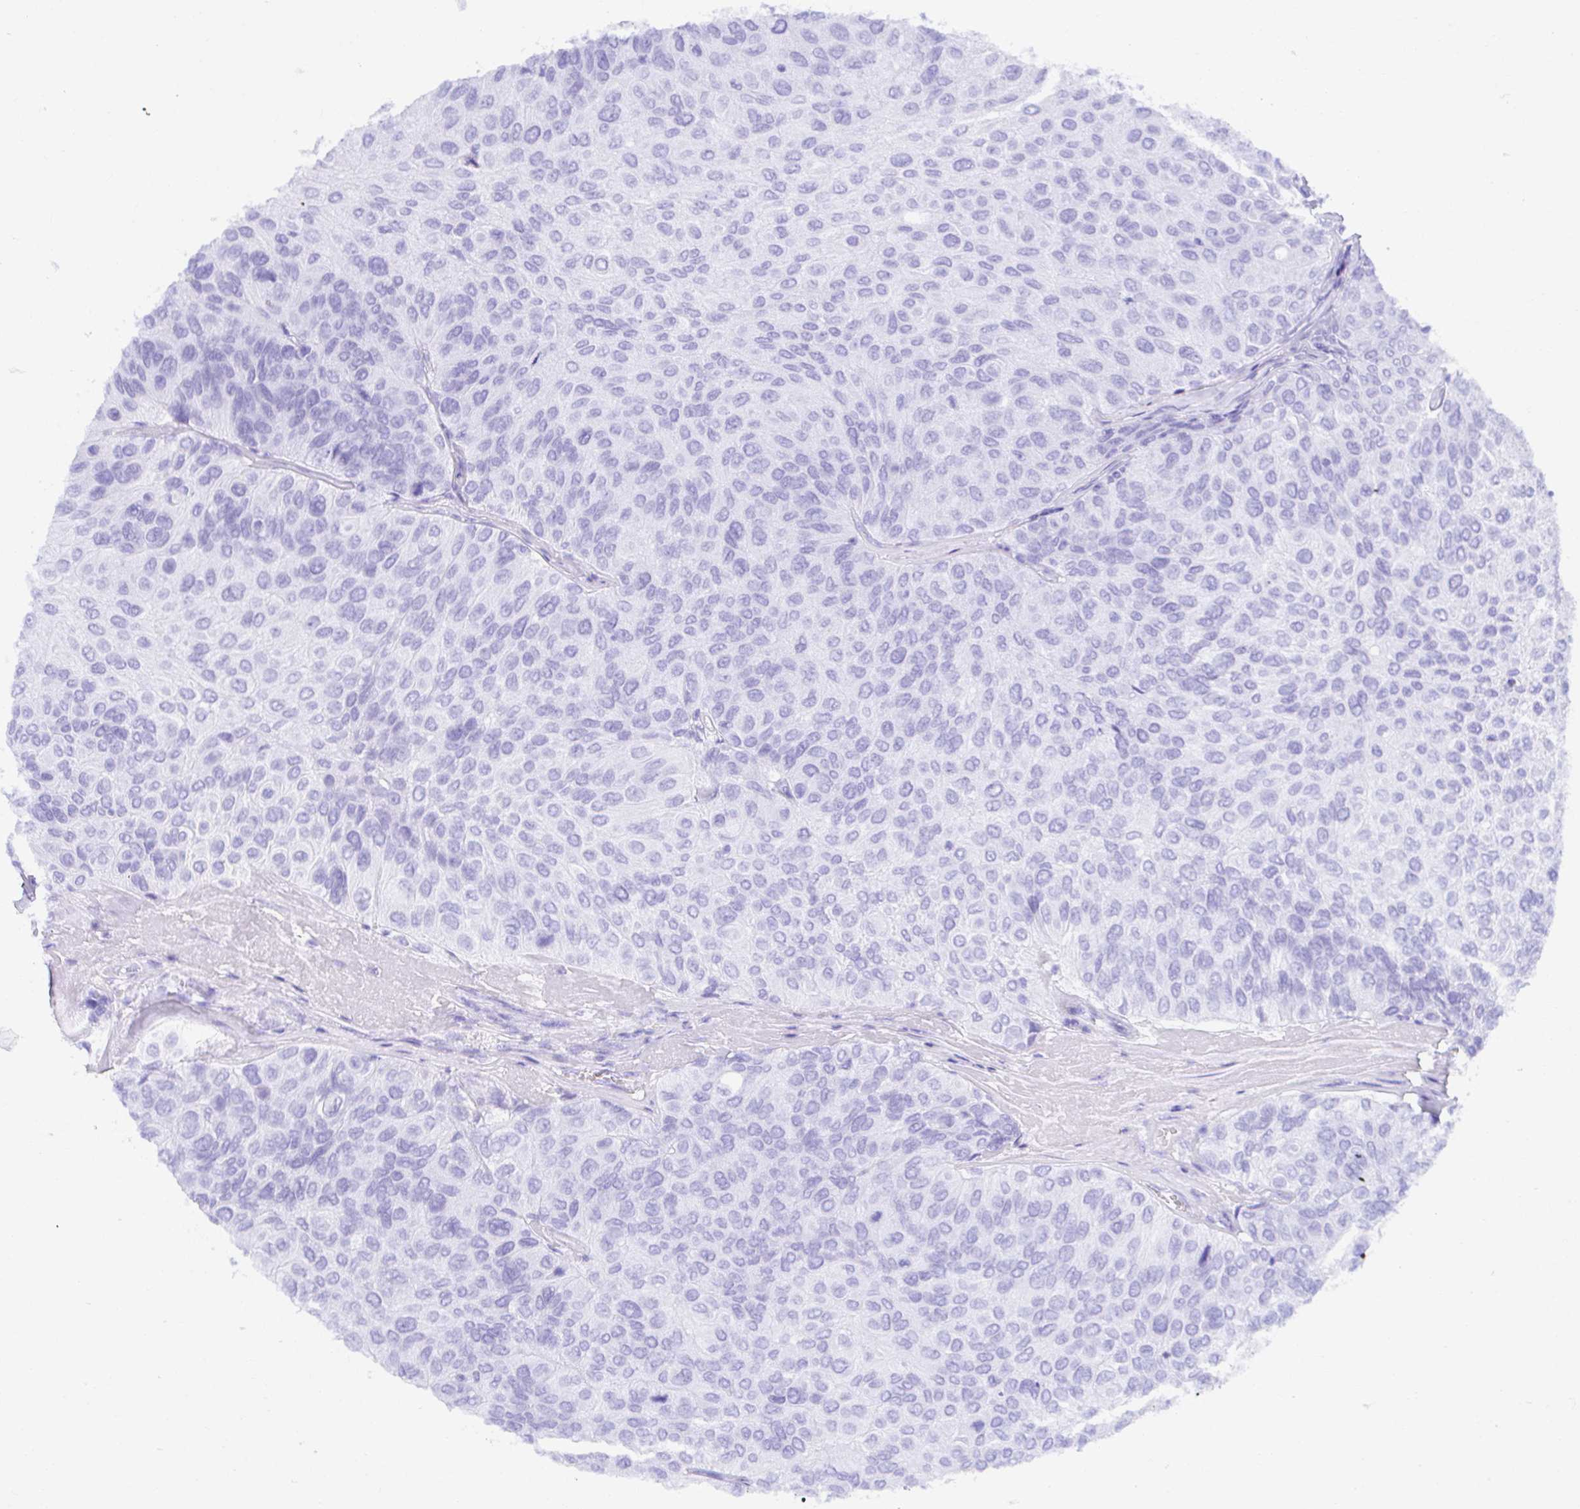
{"staining": {"intensity": "negative", "quantity": "none", "location": "none"}, "tissue": "urothelial cancer", "cell_type": "Tumor cells", "image_type": "cancer", "snomed": [{"axis": "morphology", "description": "Urothelial carcinoma, High grade"}, {"axis": "topography", "description": "Urinary bladder"}], "caption": "An IHC micrograph of urothelial cancer is shown. There is no staining in tumor cells of urothelial cancer.", "gene": "FATE1", "patient": {"sex": "male", "age": 66}}